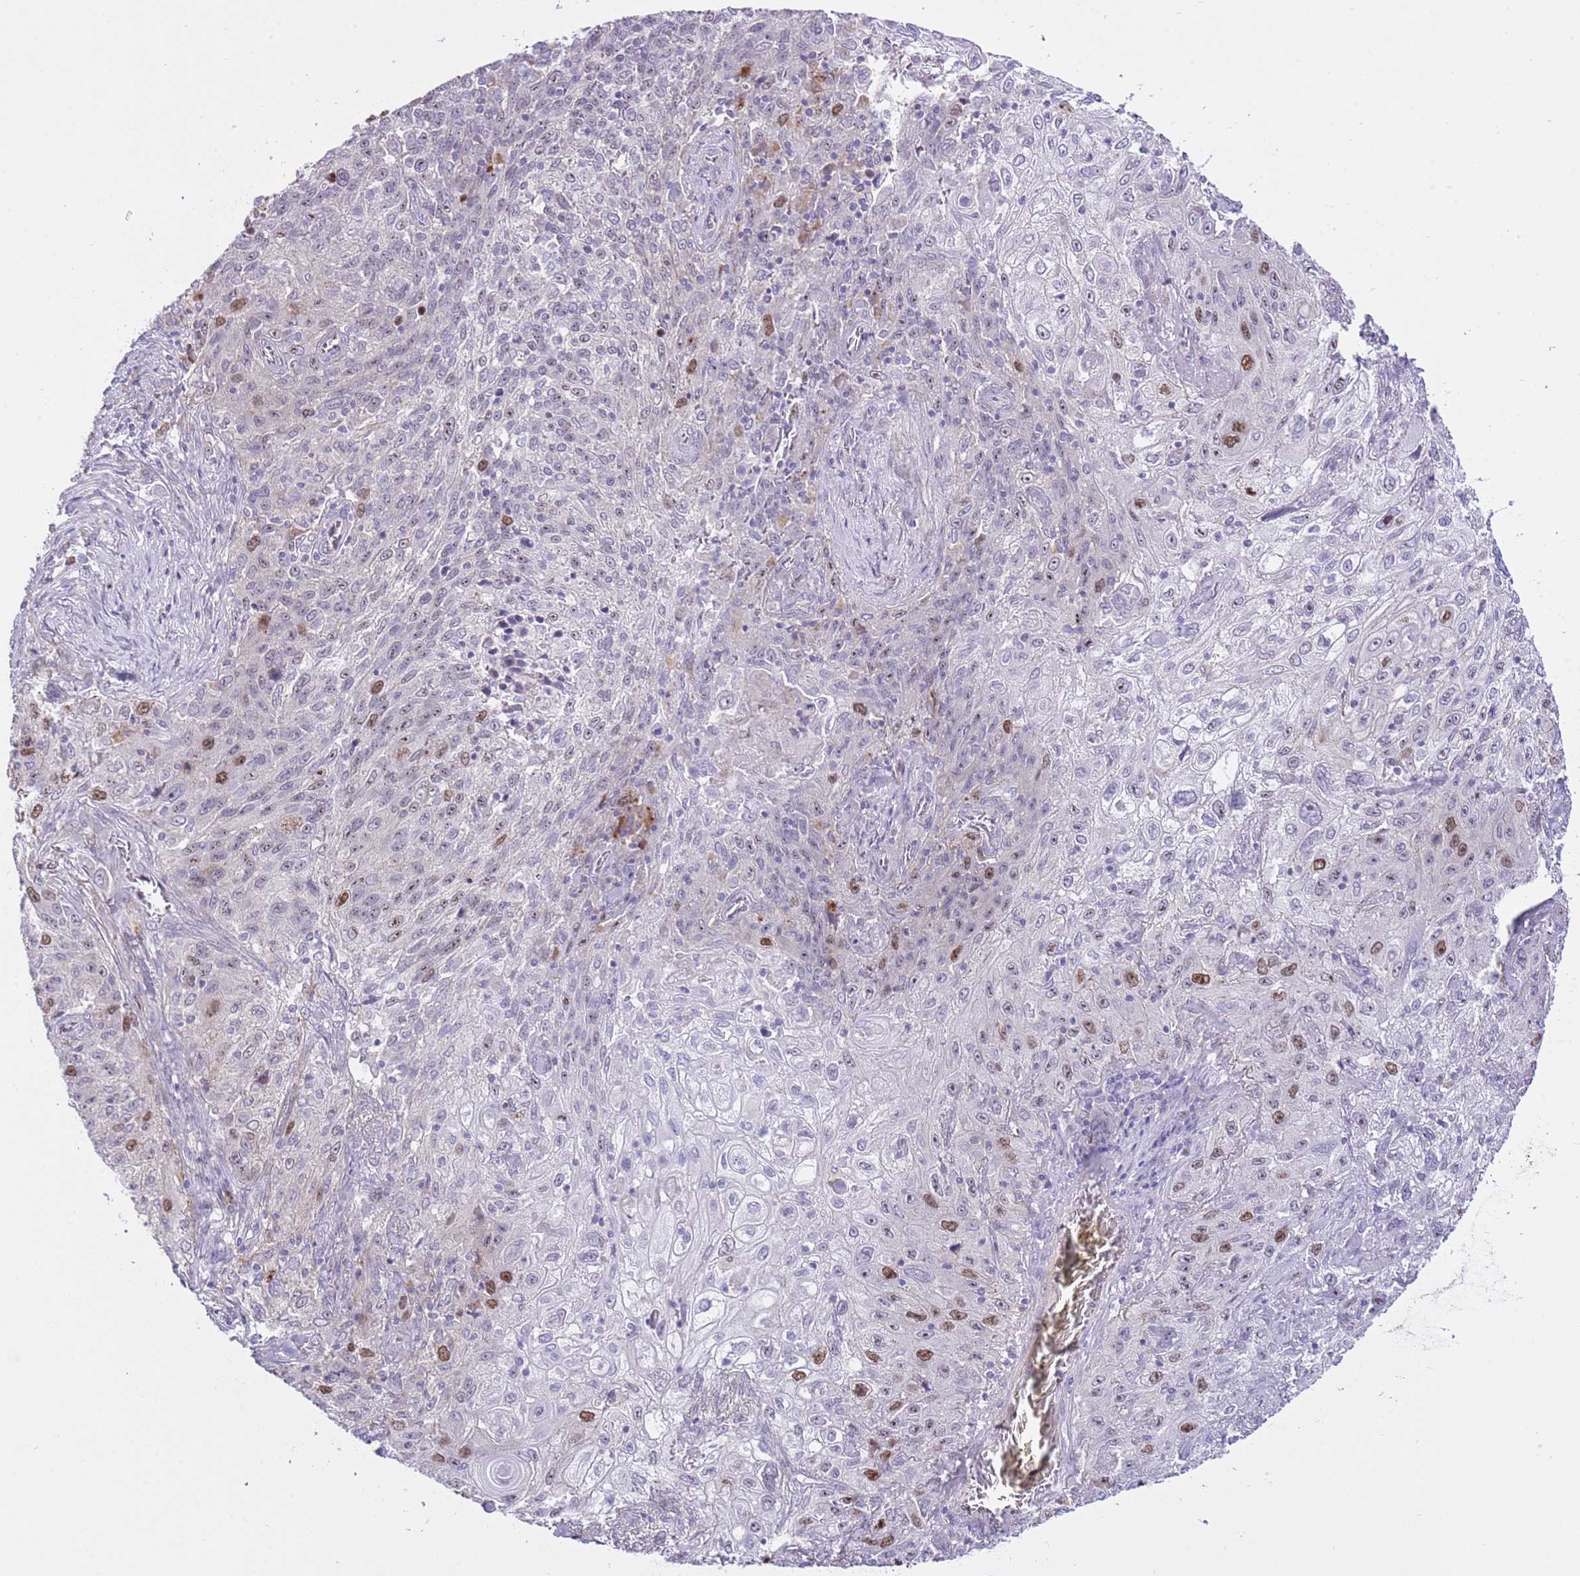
{"staining": {"intensity": "moderate", "quantity": "<25%", "location": "nuclear"}, "tissue": "lung cancer", "cell_type": "Tumor cells", "image_type": "cancer", "snomed": [{"axis": "morphology", "description": "Squamous cell carcinoma, NOS"}, {"axis": "topography", "description": "Lung"}], "caption": "This photomicrograph shows immunohistochemistry (IHC) staining of human lung squamous cell carcinoma, with low moderate nuclear expression in about <25% of tumor cells.", "gene": "FBRSL1", "patient": {"sex": "female", "age": 69}}